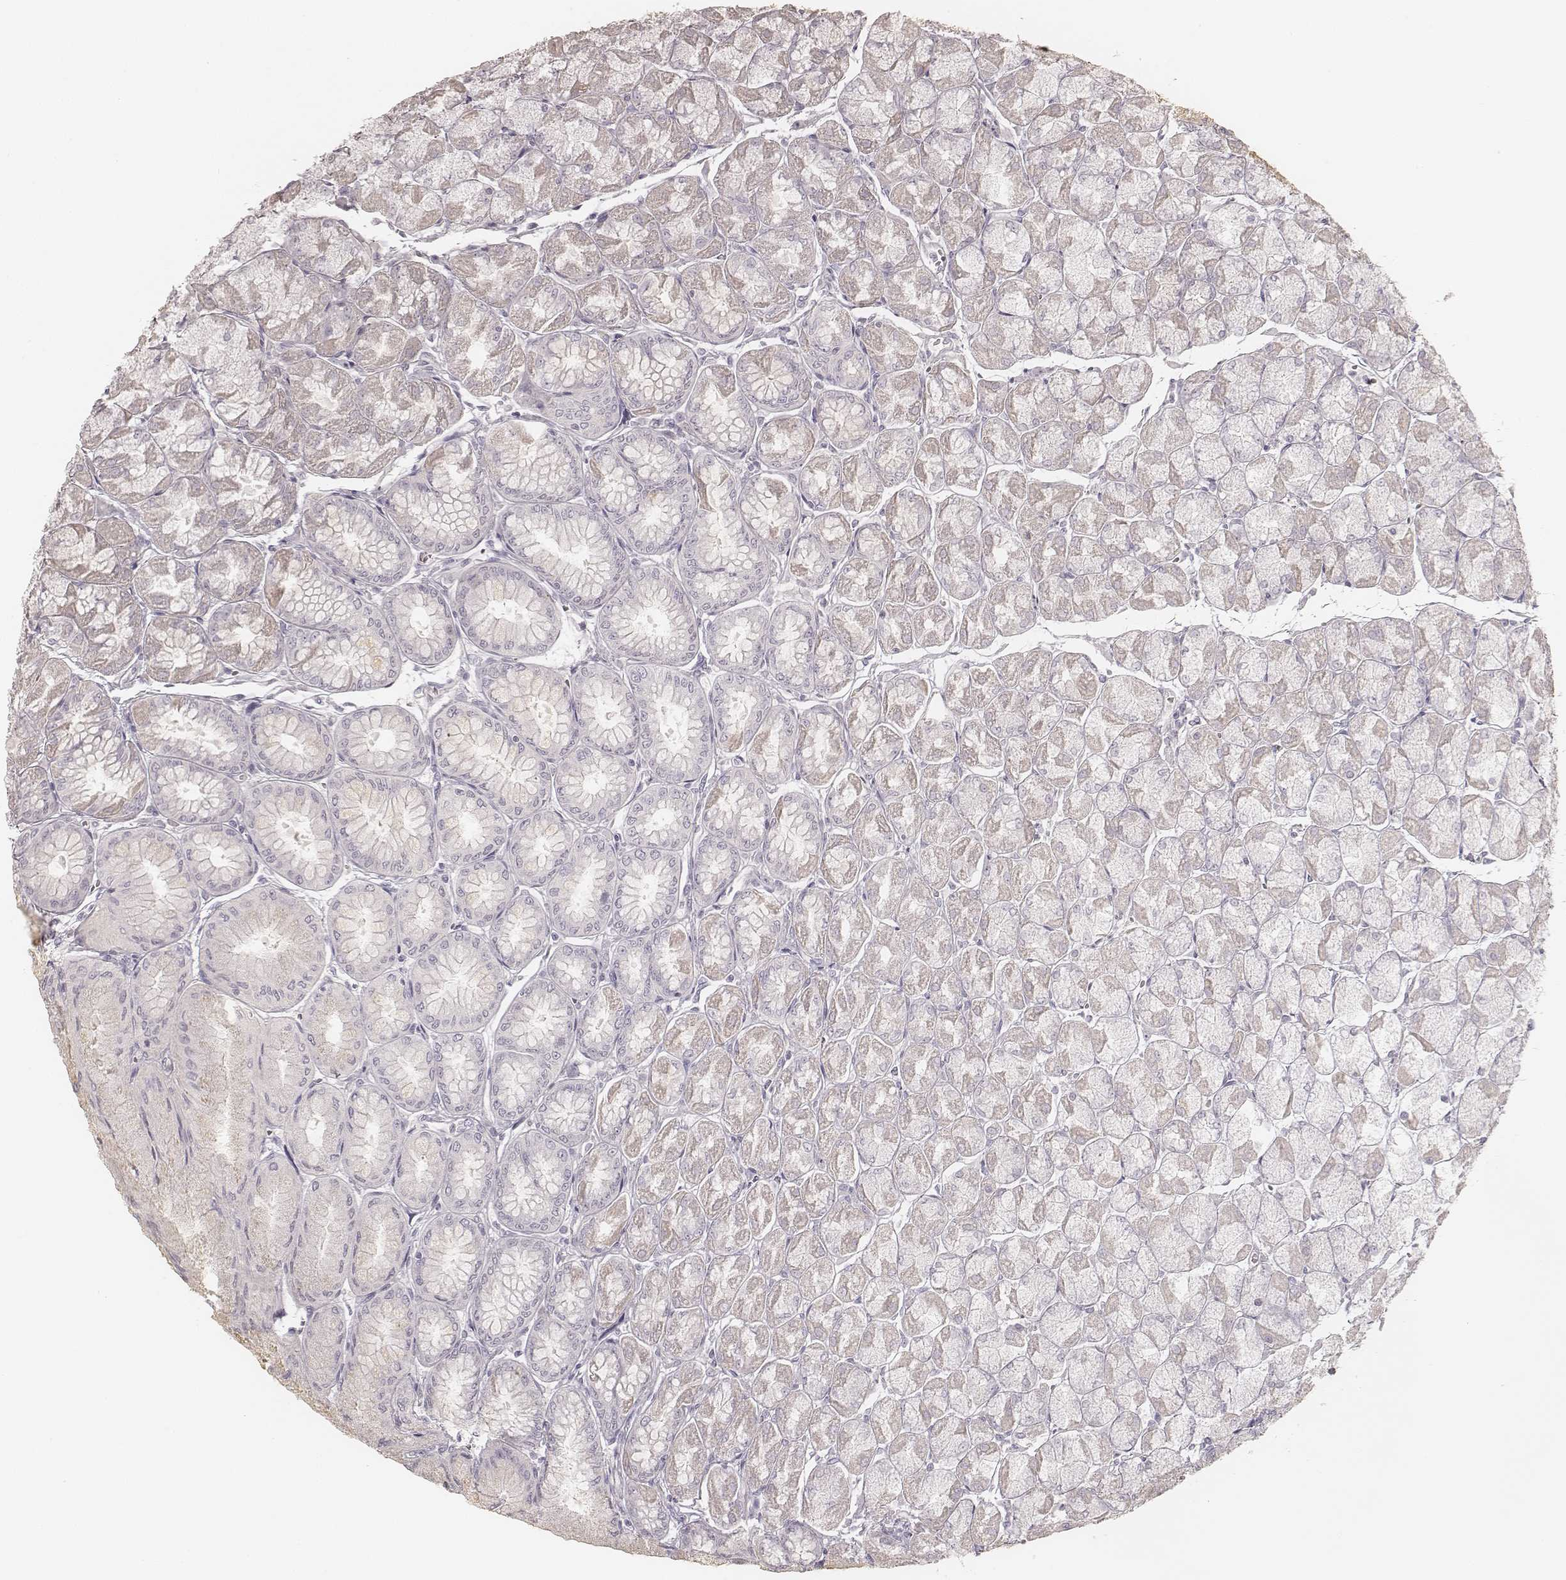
{"staining": {"intensity": "negative", "quantity": "none", "location": "none"}, "tissue": "stomach", "cell_type": "Glandular cells", "image_type": "normal", "snomed": [{"axis": "morphology", "description": "Normal tissue, NOS"}, {"axis": "topography", "description": "Stomach, upper"}], "caption": "Immunohistochemistry (IHC) image of unremarkable human stomach stained for a protein (brown), which demonstrates no expression in glandular cells. (Immunohistochemistry (IHC), brightfield microscopy, high magnification).", "gene": "KRT31", "patient": {"sex": "male", "age": 60}}